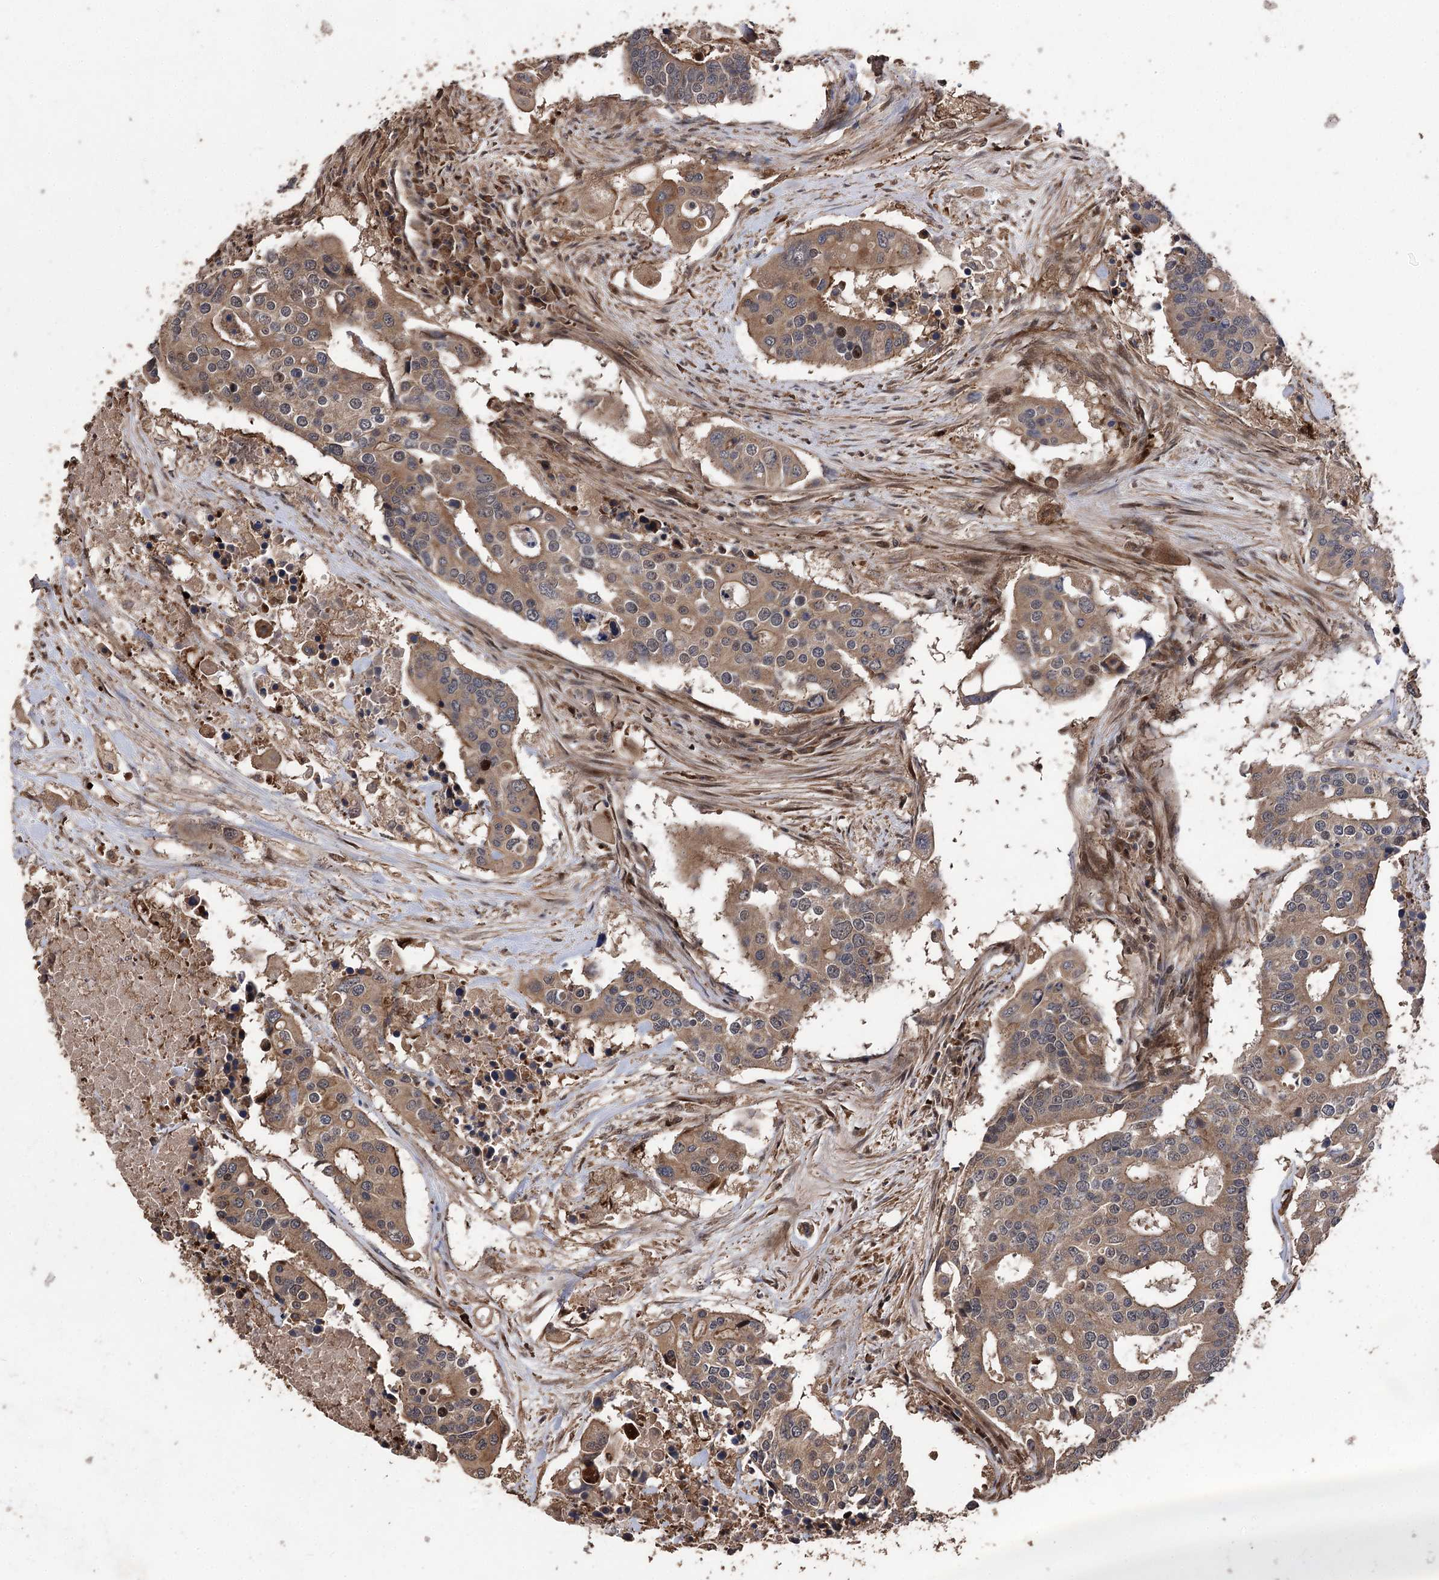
{"staining": {"intensity": "moderate", "quantity": ">75%", "location": "cytoplasmic/membranous"}, "tissue": "colorectal cancer", "cell_type": "Tumor cells", "image_type": "cancer", "snomed": [{"axis": "morphology", "description": "Adenocarcinoma, NOS"}, {"axis": "topography", "description": "Colon"}], "caption": "The micrograph exhibits staining of colorectal cancer (adenocarcinoma), revealing moderate cytoplasmic/membranous protein positivity (brown color) within tumor cells.", "gene": "RASSF3", "patient": {"sex": "male", "age": 77}}